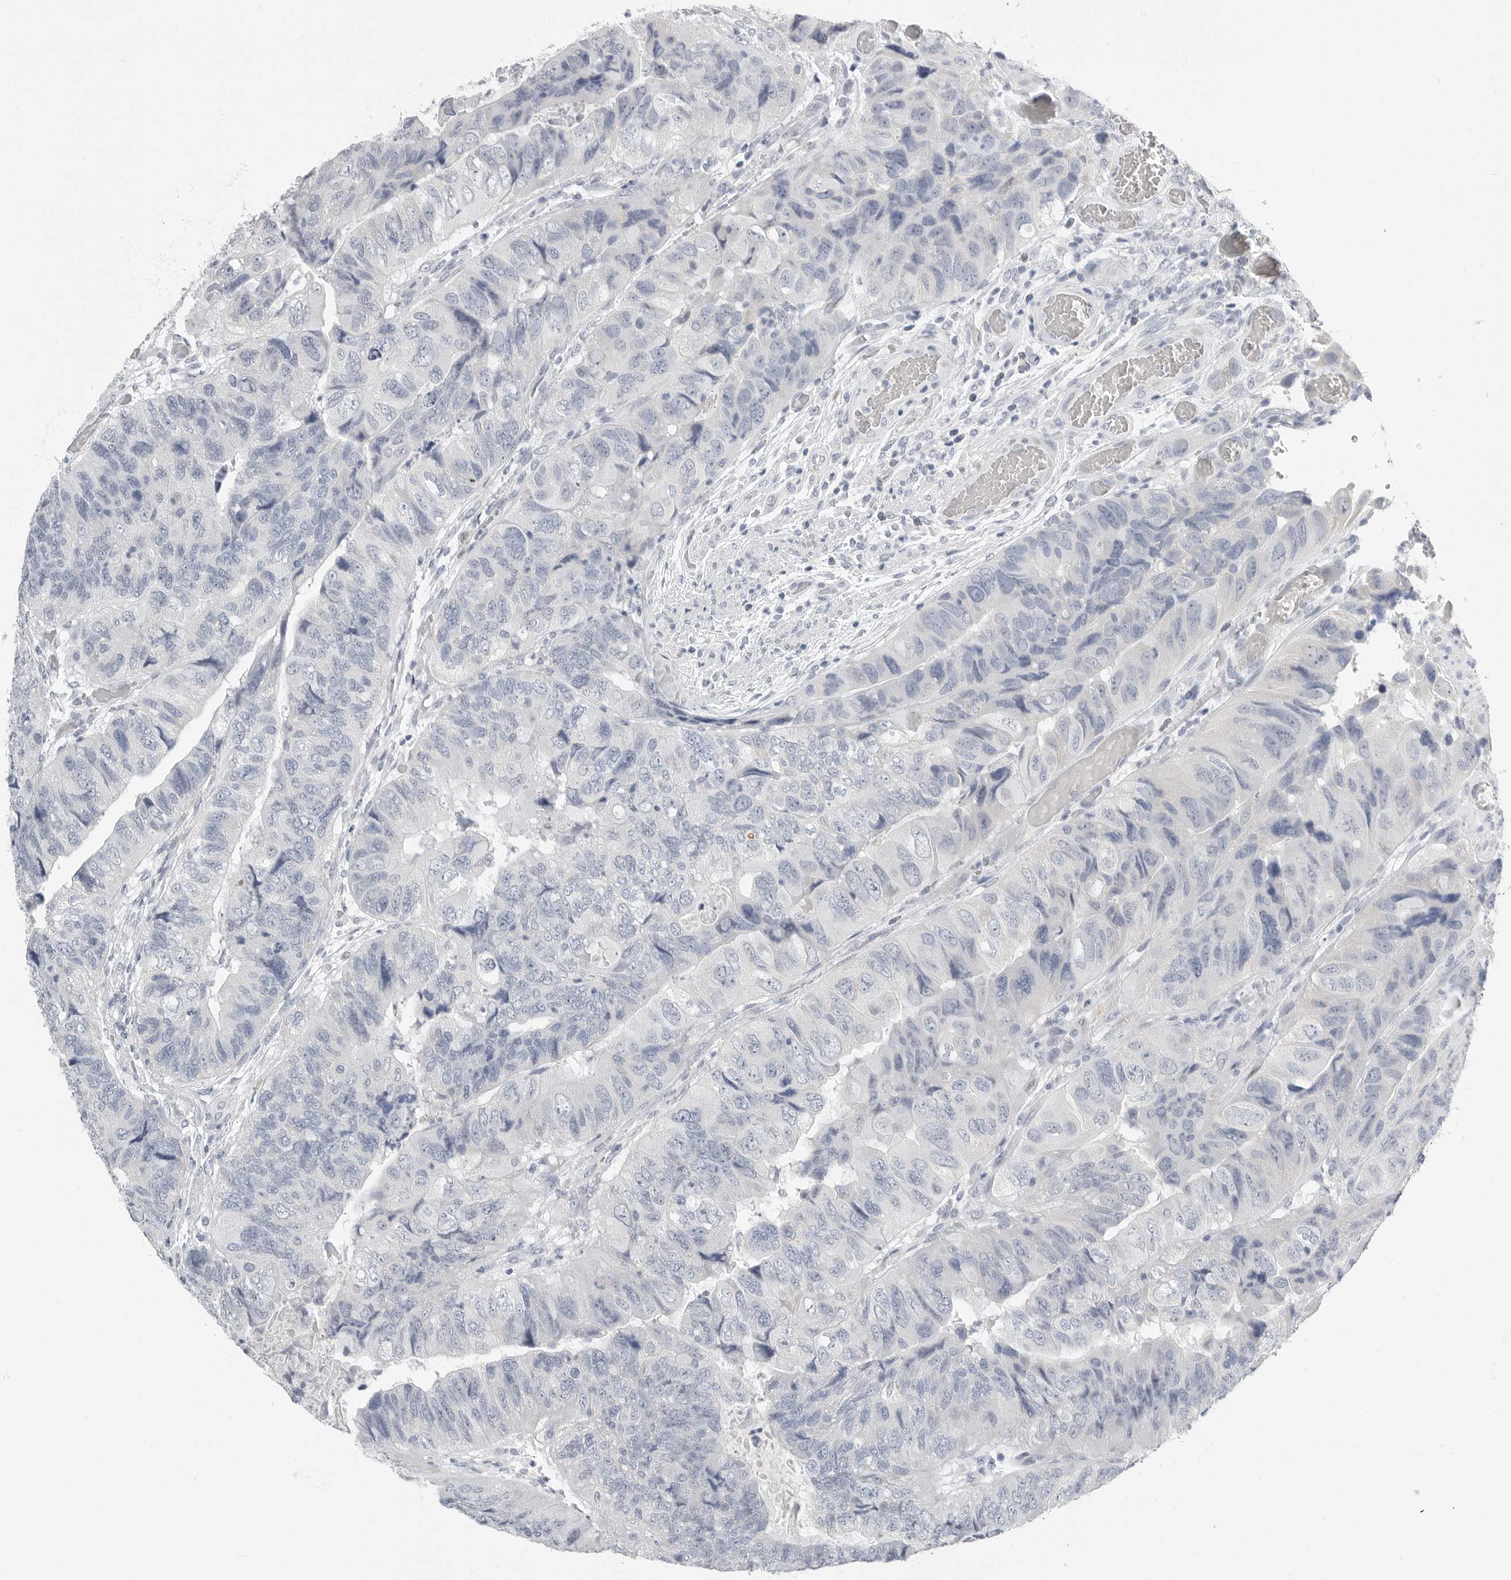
{"staining": {"intensity": "negative", "quantity": "none", "location": "none"}, "tissue": "colorectal cancer", "cell_type": "Tumor cells", "image_type": "cancer", "snomed": [{"axis": "morphology", "description": "Adenocarcinoma, NOS"}, {"axis": "topography", "description": "Rectum"}], "caption": "This is an immunohistochemistry (IHC) micrograph of colorectal cancer (adenocarcinoma). There is no positivity in tumor cells.", "gene": "PLN", "patient": {"sex": "male", "age": 63}}